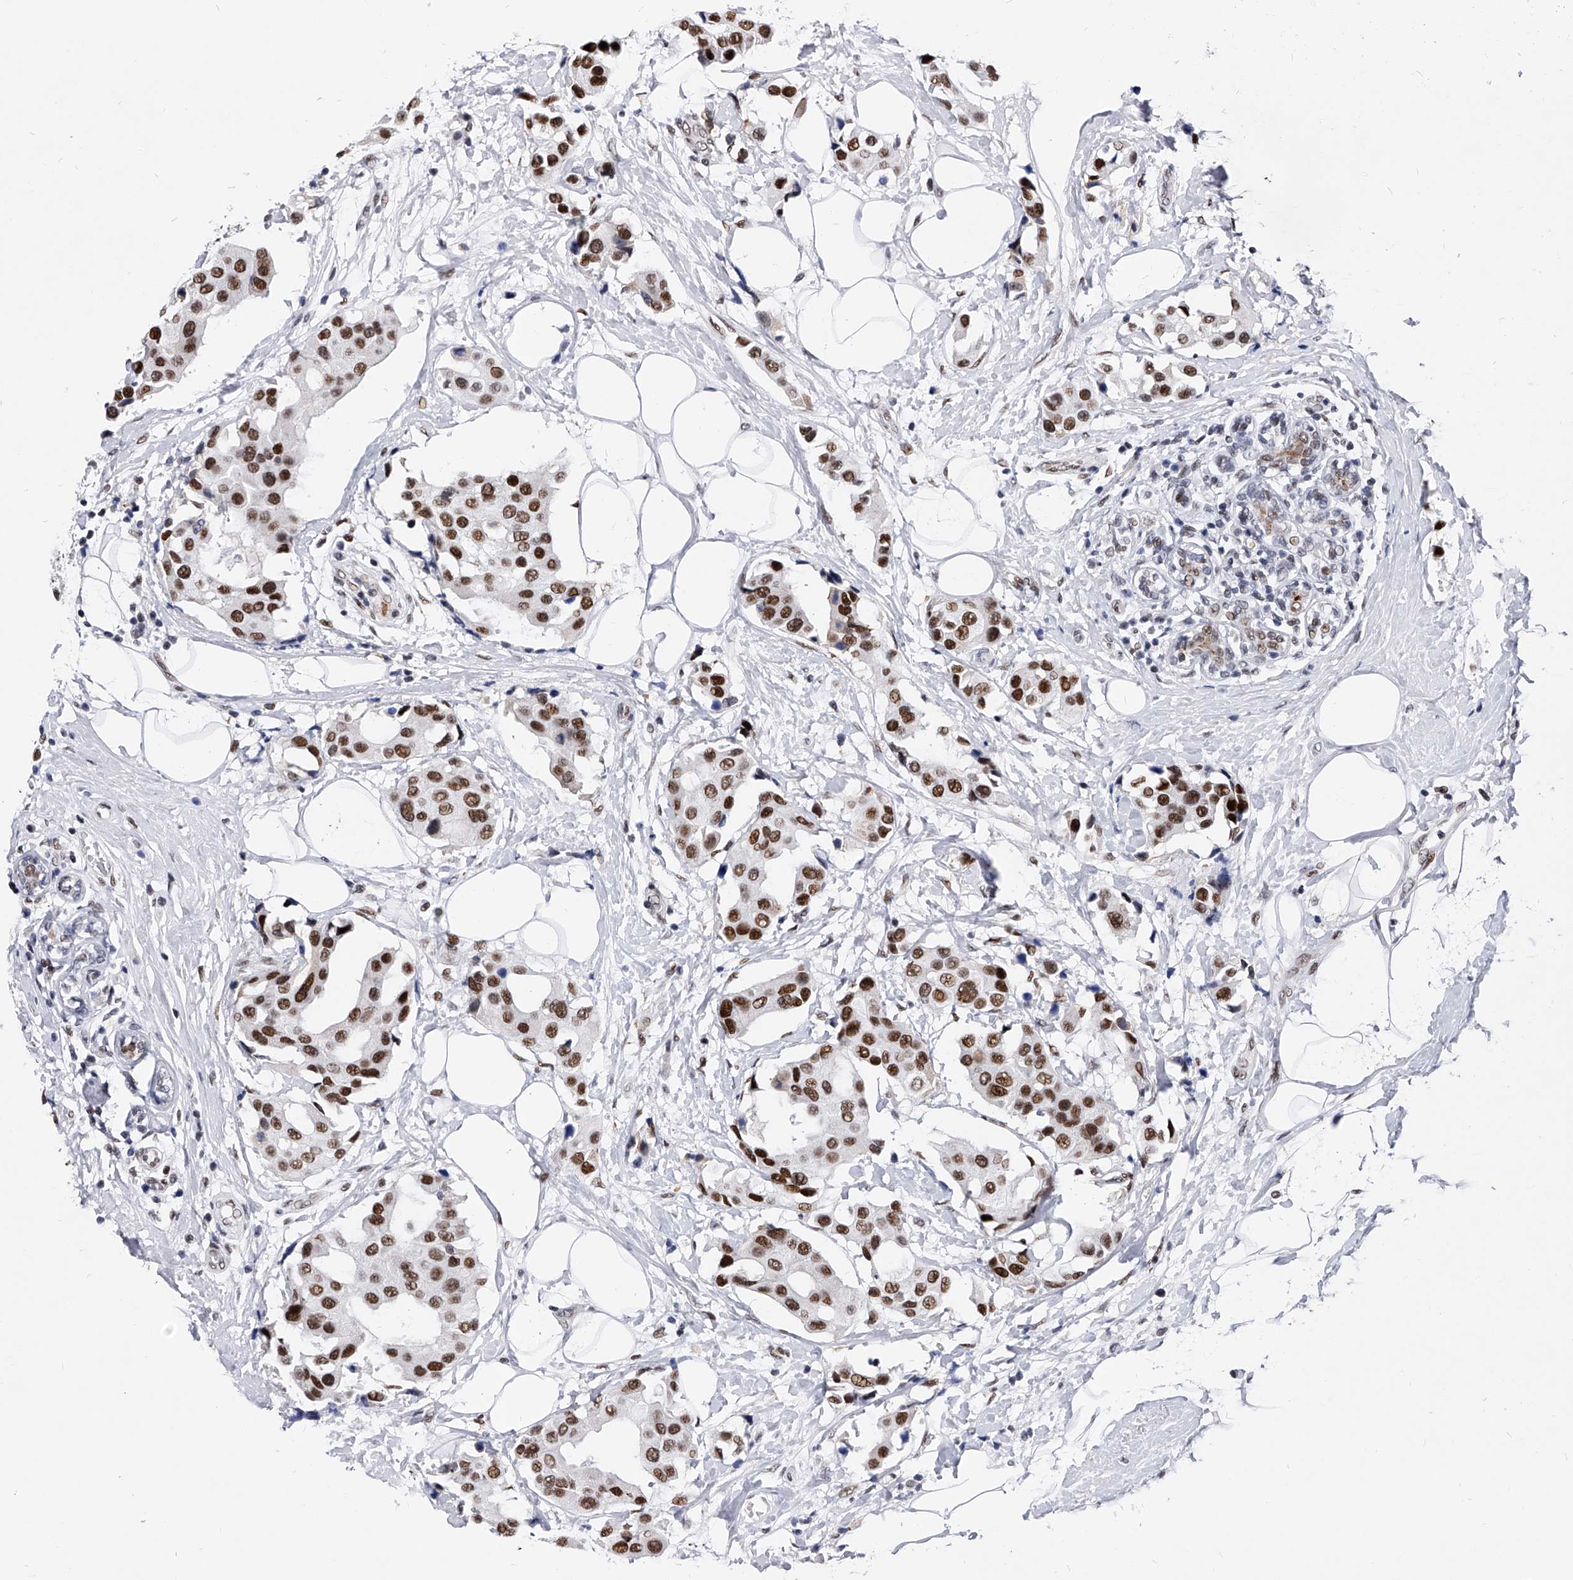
{"staining": {"intensity": "strong", "quantity": ">75%", "location": "nuclear"}, "tissue": "breast cancer", "cell_type": "Tumor cells", "image_type": "cancer", "snomed": [{"axis": "morphology", "description": "Normal tissue, NOS"}, {"axis": "morphology", "description": "Duct carcinoma"}, {"axis": "topography", "description": "Breast"}], "caption": "Protein expression analysis of breast cancer reveals strong nuclear staining in approximately >75% of tumor cells. (Stains: DAB (3,3'-diaminobenzidine) in brown, nuclei in blue, Microscopy: brightfield microscopy at high magnification).", "gene": "TESK2", "patient": {"sex": "female", "age": 39}}